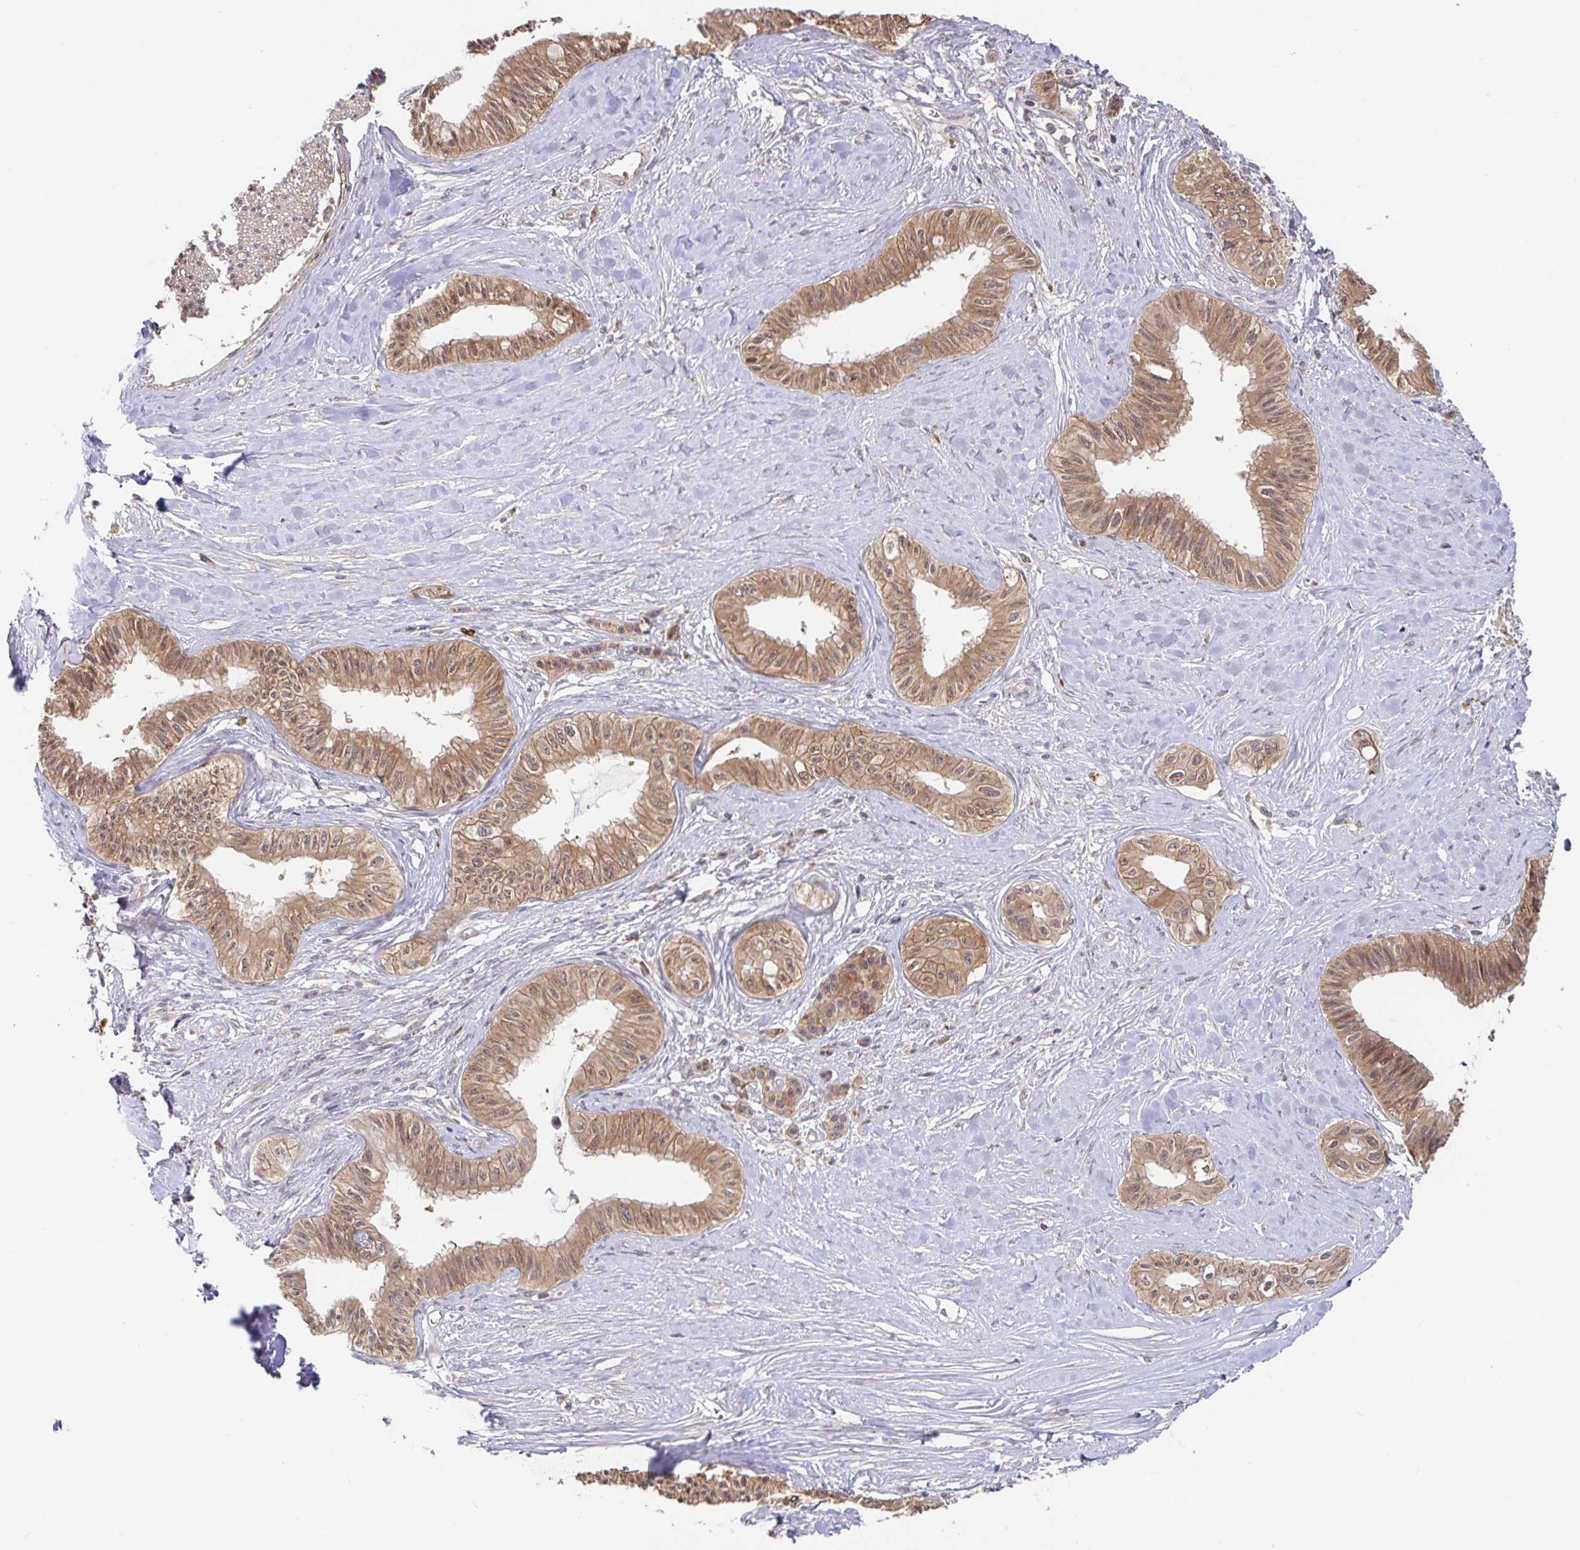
{"staining": {"intensity": "moderate", "quantity": ">75%", "location": "cytoplasmic/membranous"}, "tissue": "pancreatic cancer", "cell_type": "Tumor cells", "image_type": "cancer", "snomed": [{"axis": "morphology", "description": "Adenocarcinoma, NOS"}, {"axis": "topography", "description": "Pancreas"}], "caption": "IHC of pancreatic cancer reveals medium levels of moderate cytoplasmic/membranous expression in about >75% of tumor cells. The staining is performed using DAB brown chromogen to label protein expression. The nuclei are counter-stained blue using hematoxylin.", "gene": "AACS", "patient": {"sex": "male", "age": 71}}